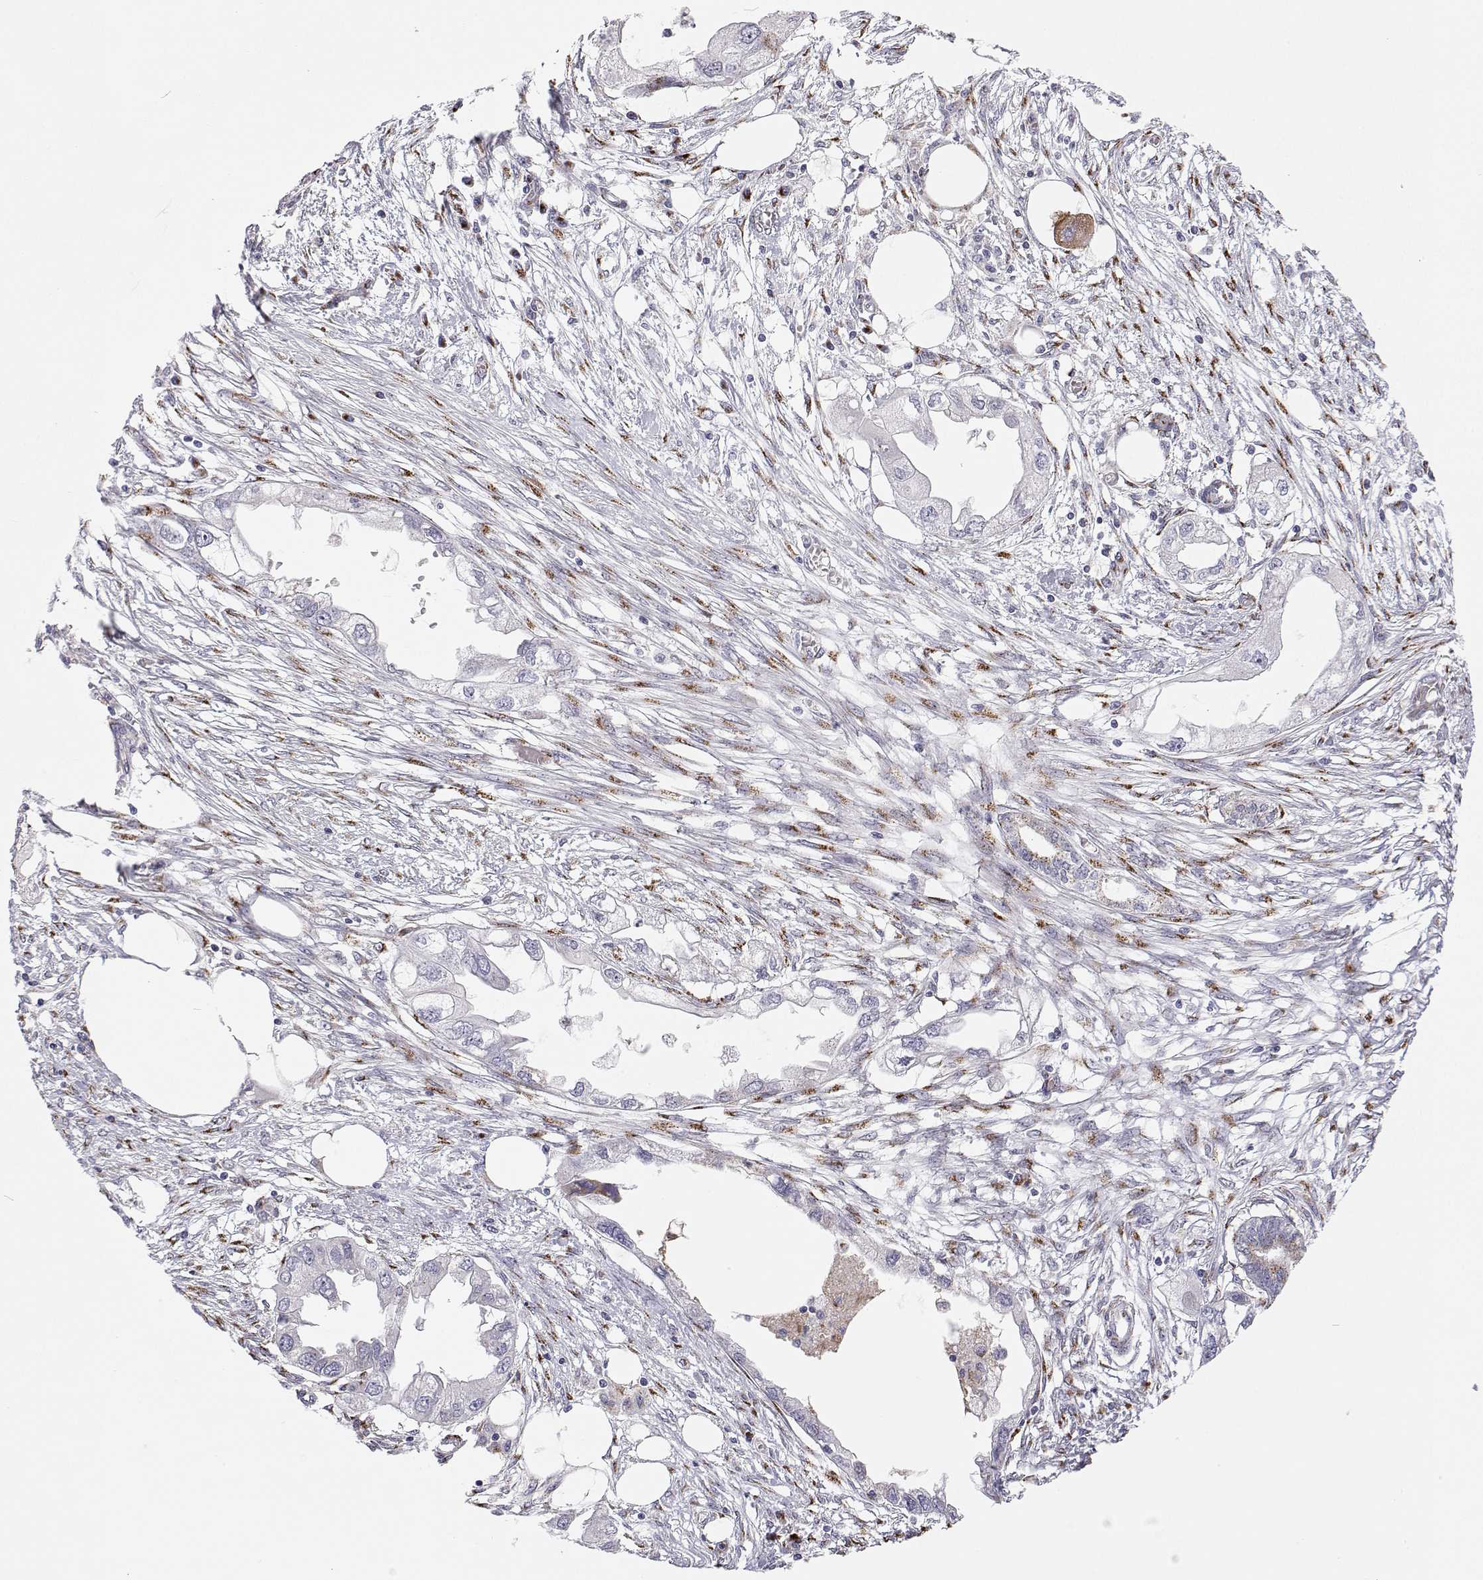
{"staining": {"intensity": "negative", "quantity": "none", "location": "none"}, "tissue": "endometrial cancer", "cell_type": "Tumor cells", "image_type": "cancer", "snomed": [{"axis": "morphology", "description": "Adenocarcinoma, NOS"}, {"axis": "morphology", "description": "Adenocarcinoma, metastatic, NOS"}, {"axis": "topography", "description": "Adipose tissue"}, {"axis": "topography", "description": "Endometrium"}], "caption": "This is an IHC micrograph of human endometrial cancer. There is no staining in tumor cells.", "gene": "STARD13", "patient": {"sex": "female", "age": 67}}